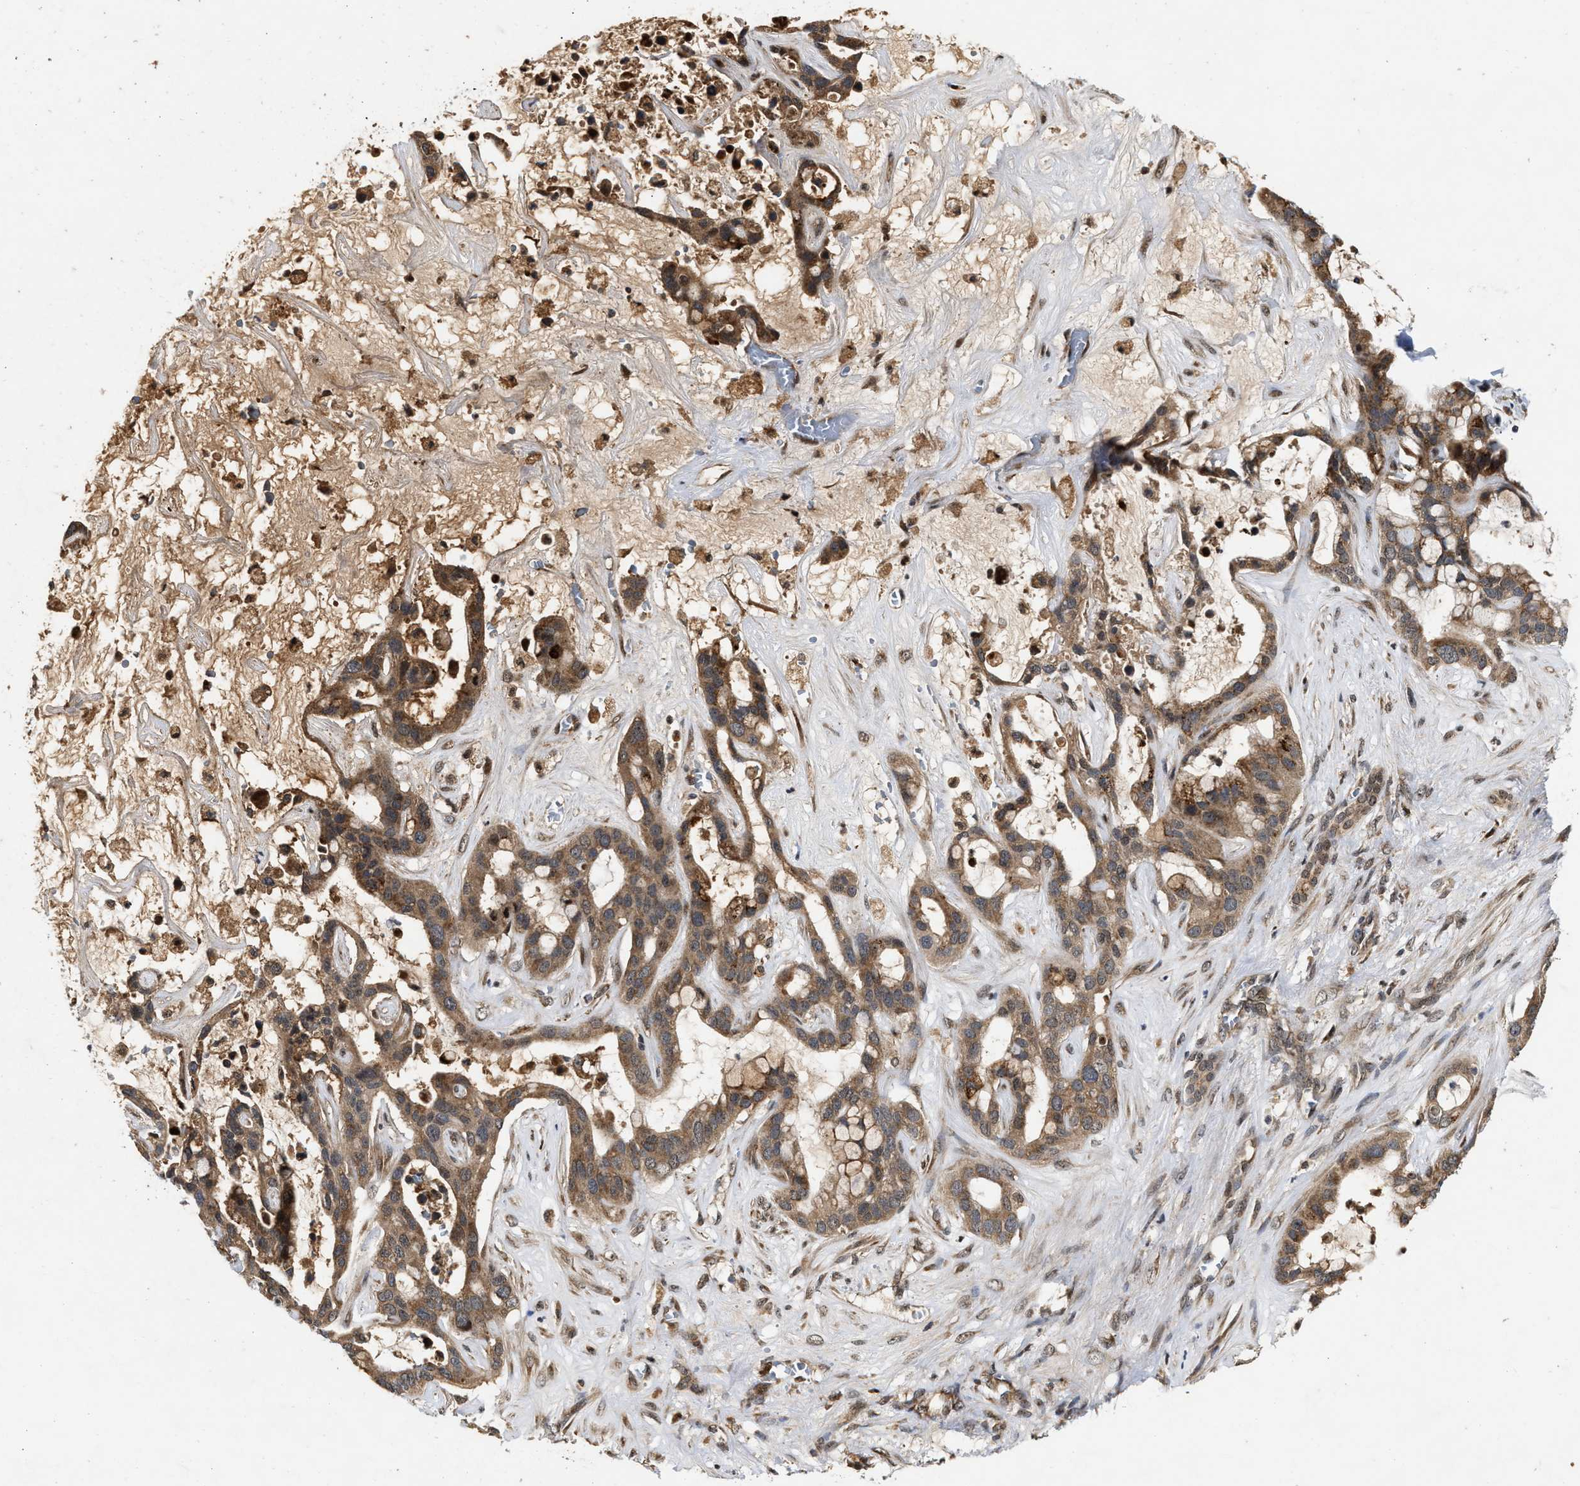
{"staining": {"intensity": "moderate", "quantity": ">75%", "location": "cytoplasmic/membranous"}, "tissue": "liver cancer", "cell_type": "Tumor cells", "image_type": "cancer", "snomed": [{"axis": "morphology", "description": "Cholangiocarcinoma"}, {"axis": "topography", "description": "Liver"}], "caption": "There is medium levels of moderate cytoplasmic/membranous staining in tumor cells of liver cholangiocarcinoma, as demonstrated by immunohistochemical staining (brown color).", "gene": "CFLAR", "patient": {"sex": "female", "age": 65}}